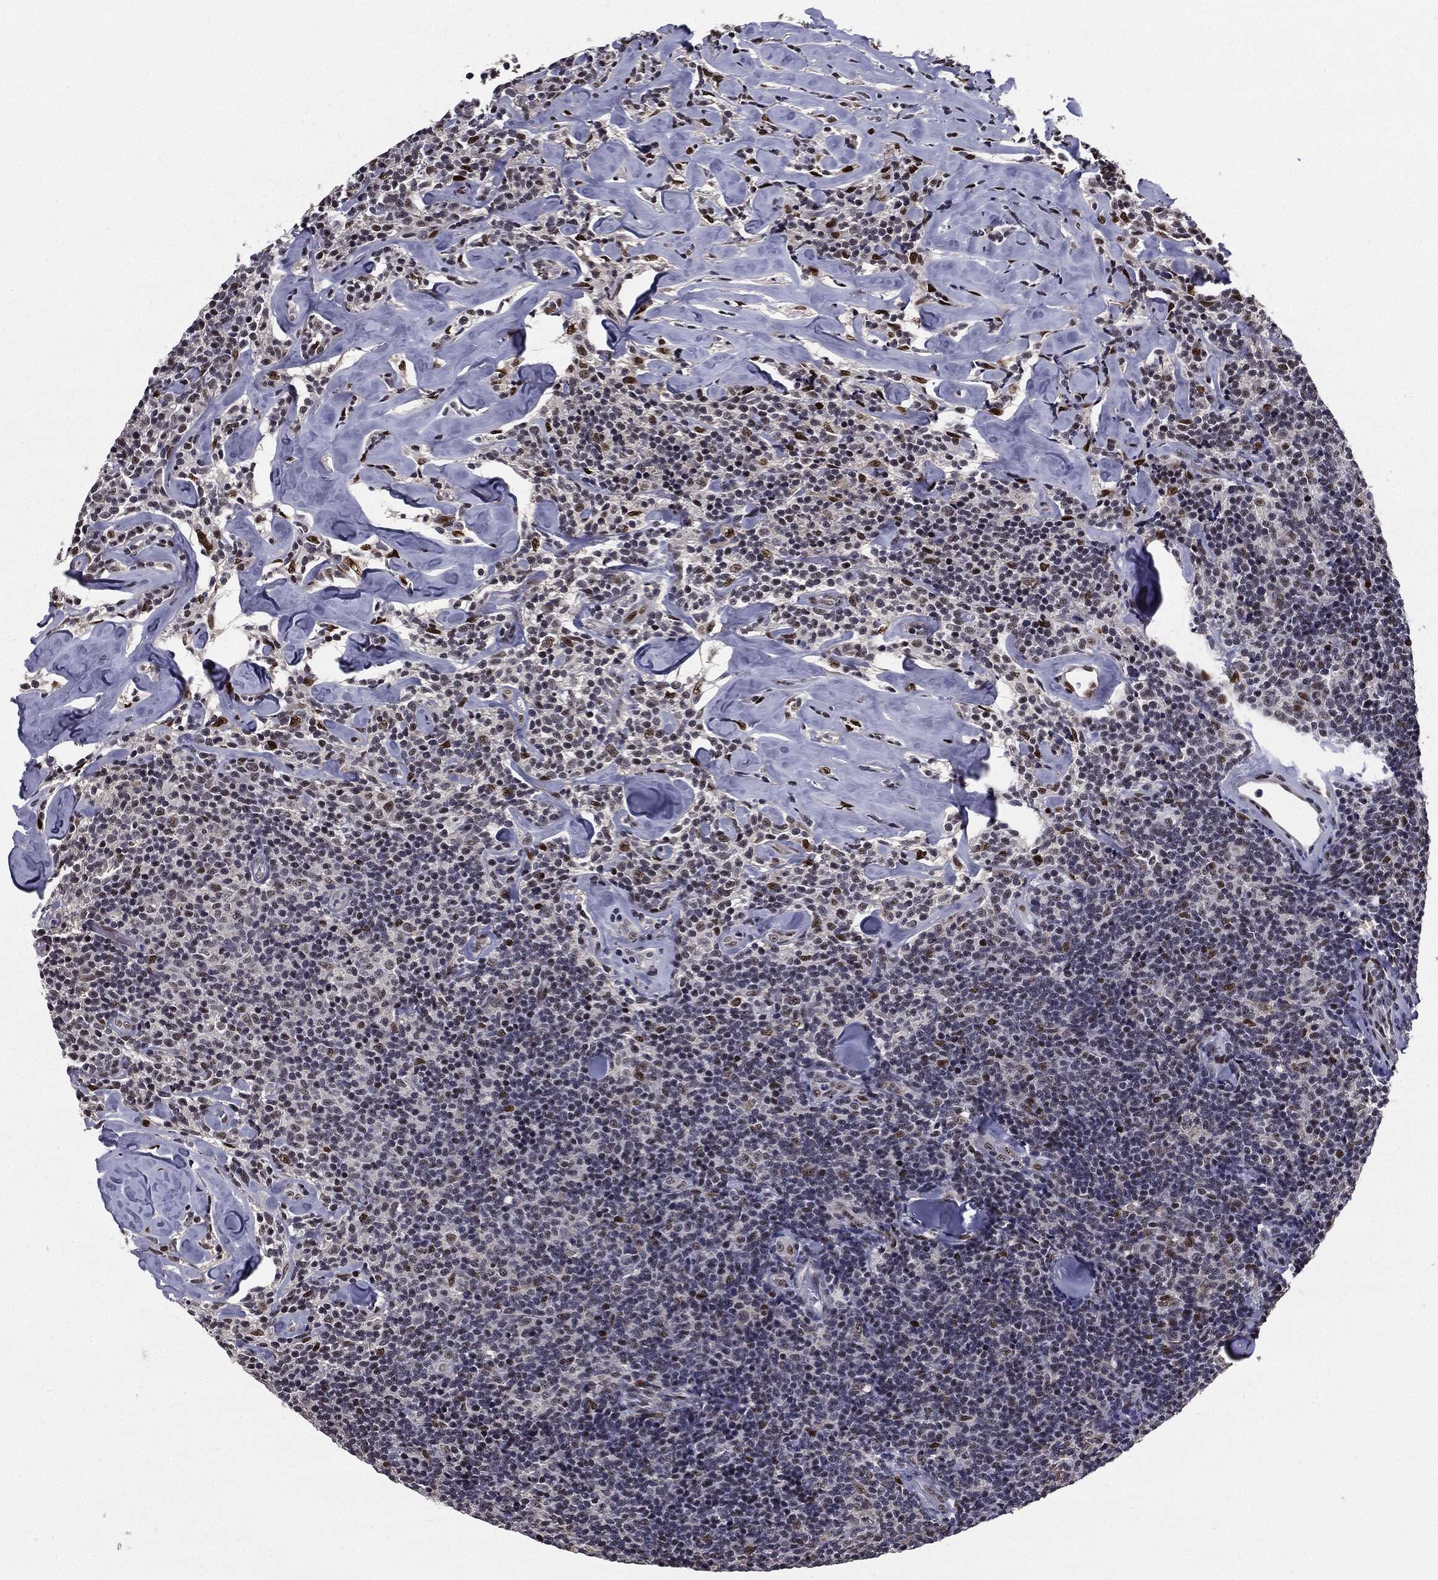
{"staining": {"intensity": "negative", "quantity": "none", "location": "none"}, "tissue": "lymphoma", "cell_type": "Tumor cells", "image_type": "cancer", "snomed": [{"axis": "morphology", "description": "Malignant lymphoma, non-Hodgkin's type, Low grade"}, {"axis": "topography", "description": "Lymph node"}], "caption": "This micrograph is of lymphoma stained with immunohistochemistry to label a protein in brown with the nuclei are counter-stained blue. There is no expression in tumor cells.", "gene": "JUN", "patient": {"sex": "female", "age": 56}}